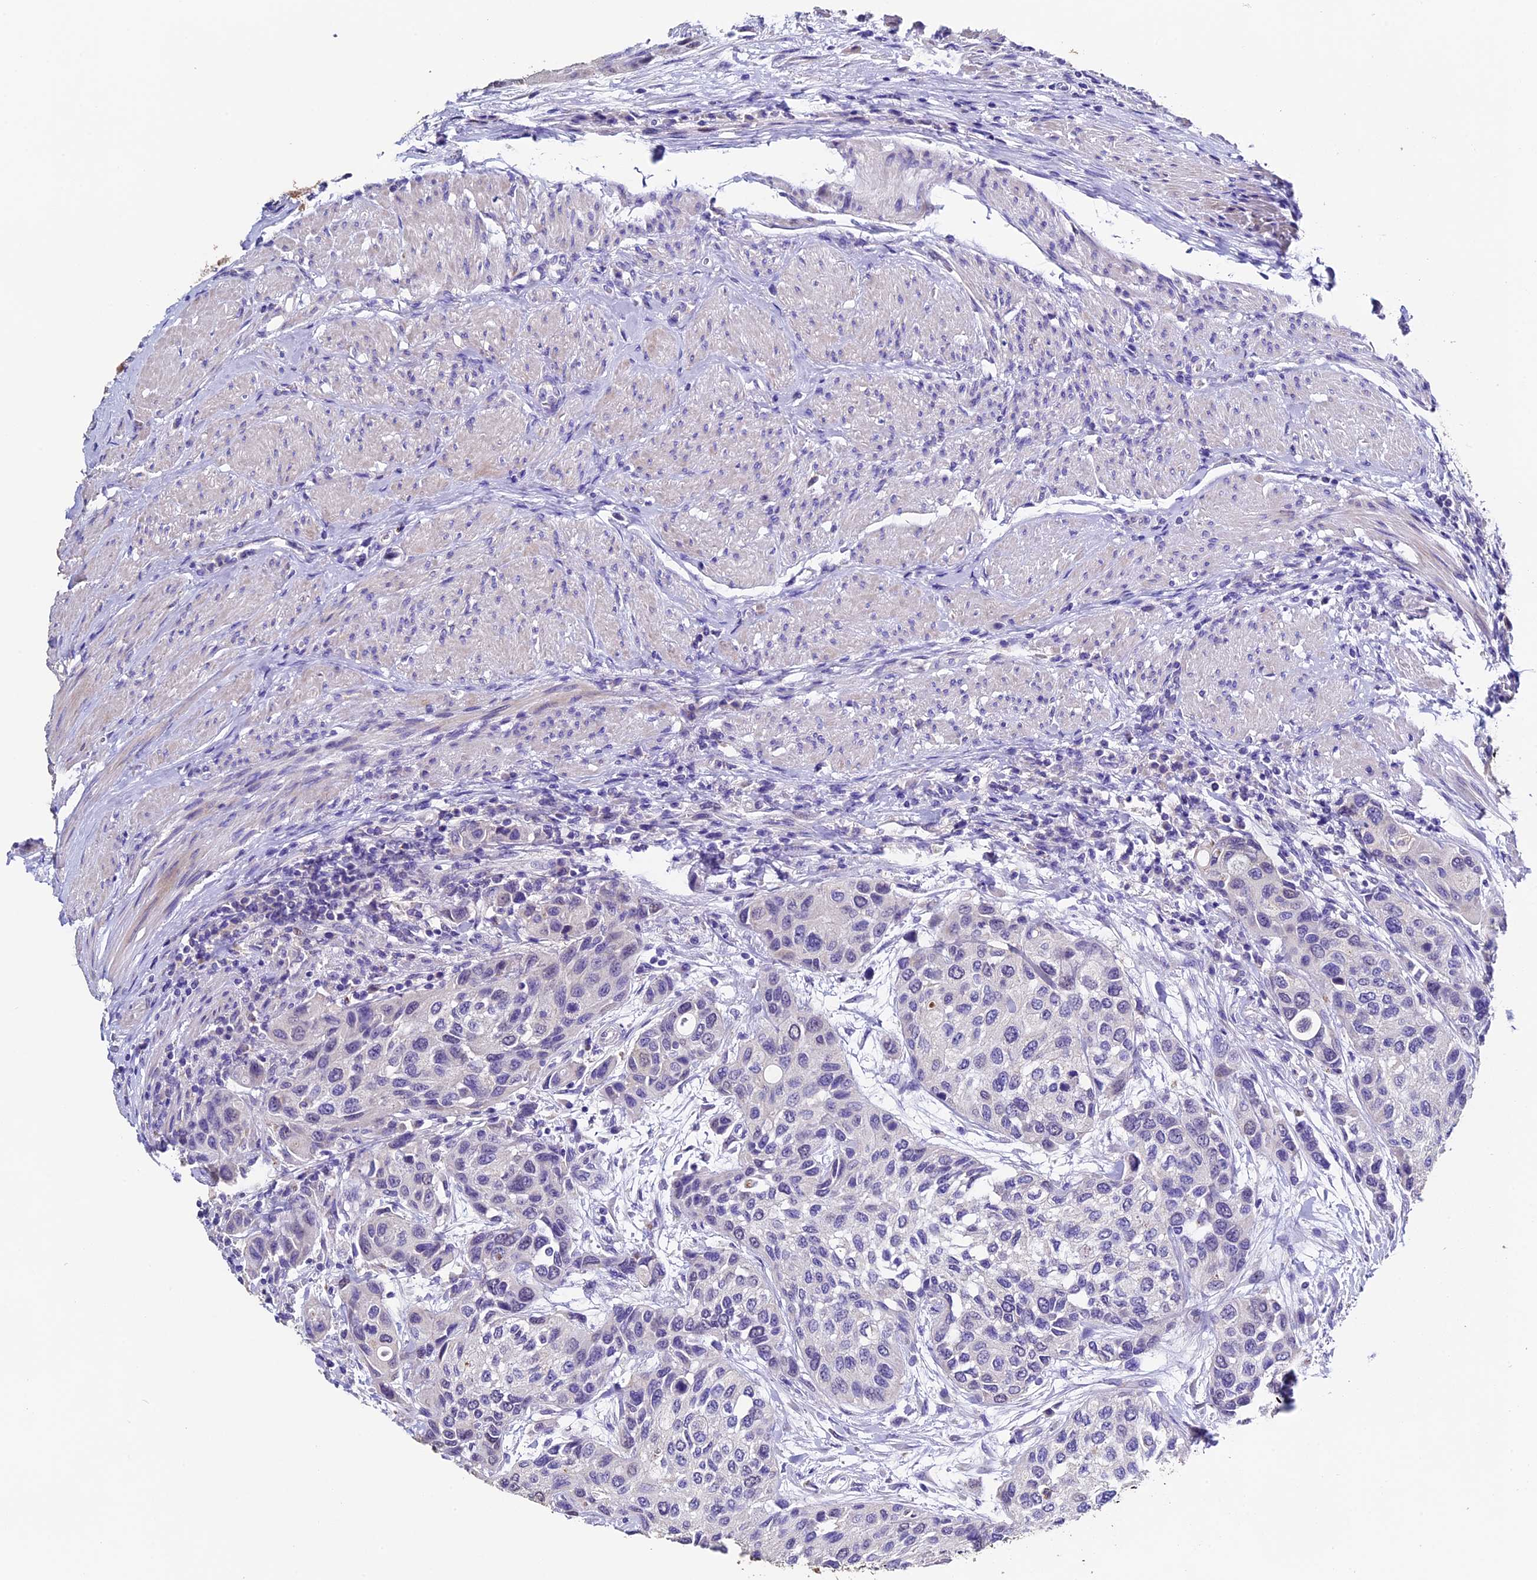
{"staining": {"intensity": "negative", "quantity": "none", "location": "none"}, "tissue": "urothelial cancer", "cell_type": "Tumor cells", "image_type": "cancer", "snomed": [{"axis": "morphology", "description": "Normal tissue, NOS"}, {"axis": "morphology", "description": "Urothelial carcinoma, High grade"}, {"axis": "topography", "description": "Vascular tissue"}, {"axis": "topography", "description": "Urinary bladder"}], "caption": "An image of high-grade urothelial carcinoma stained for a protein shows no brown staining in tumor cells.", "gene": "FBXW9", "patient": {"sex": "female", "age": 56}}